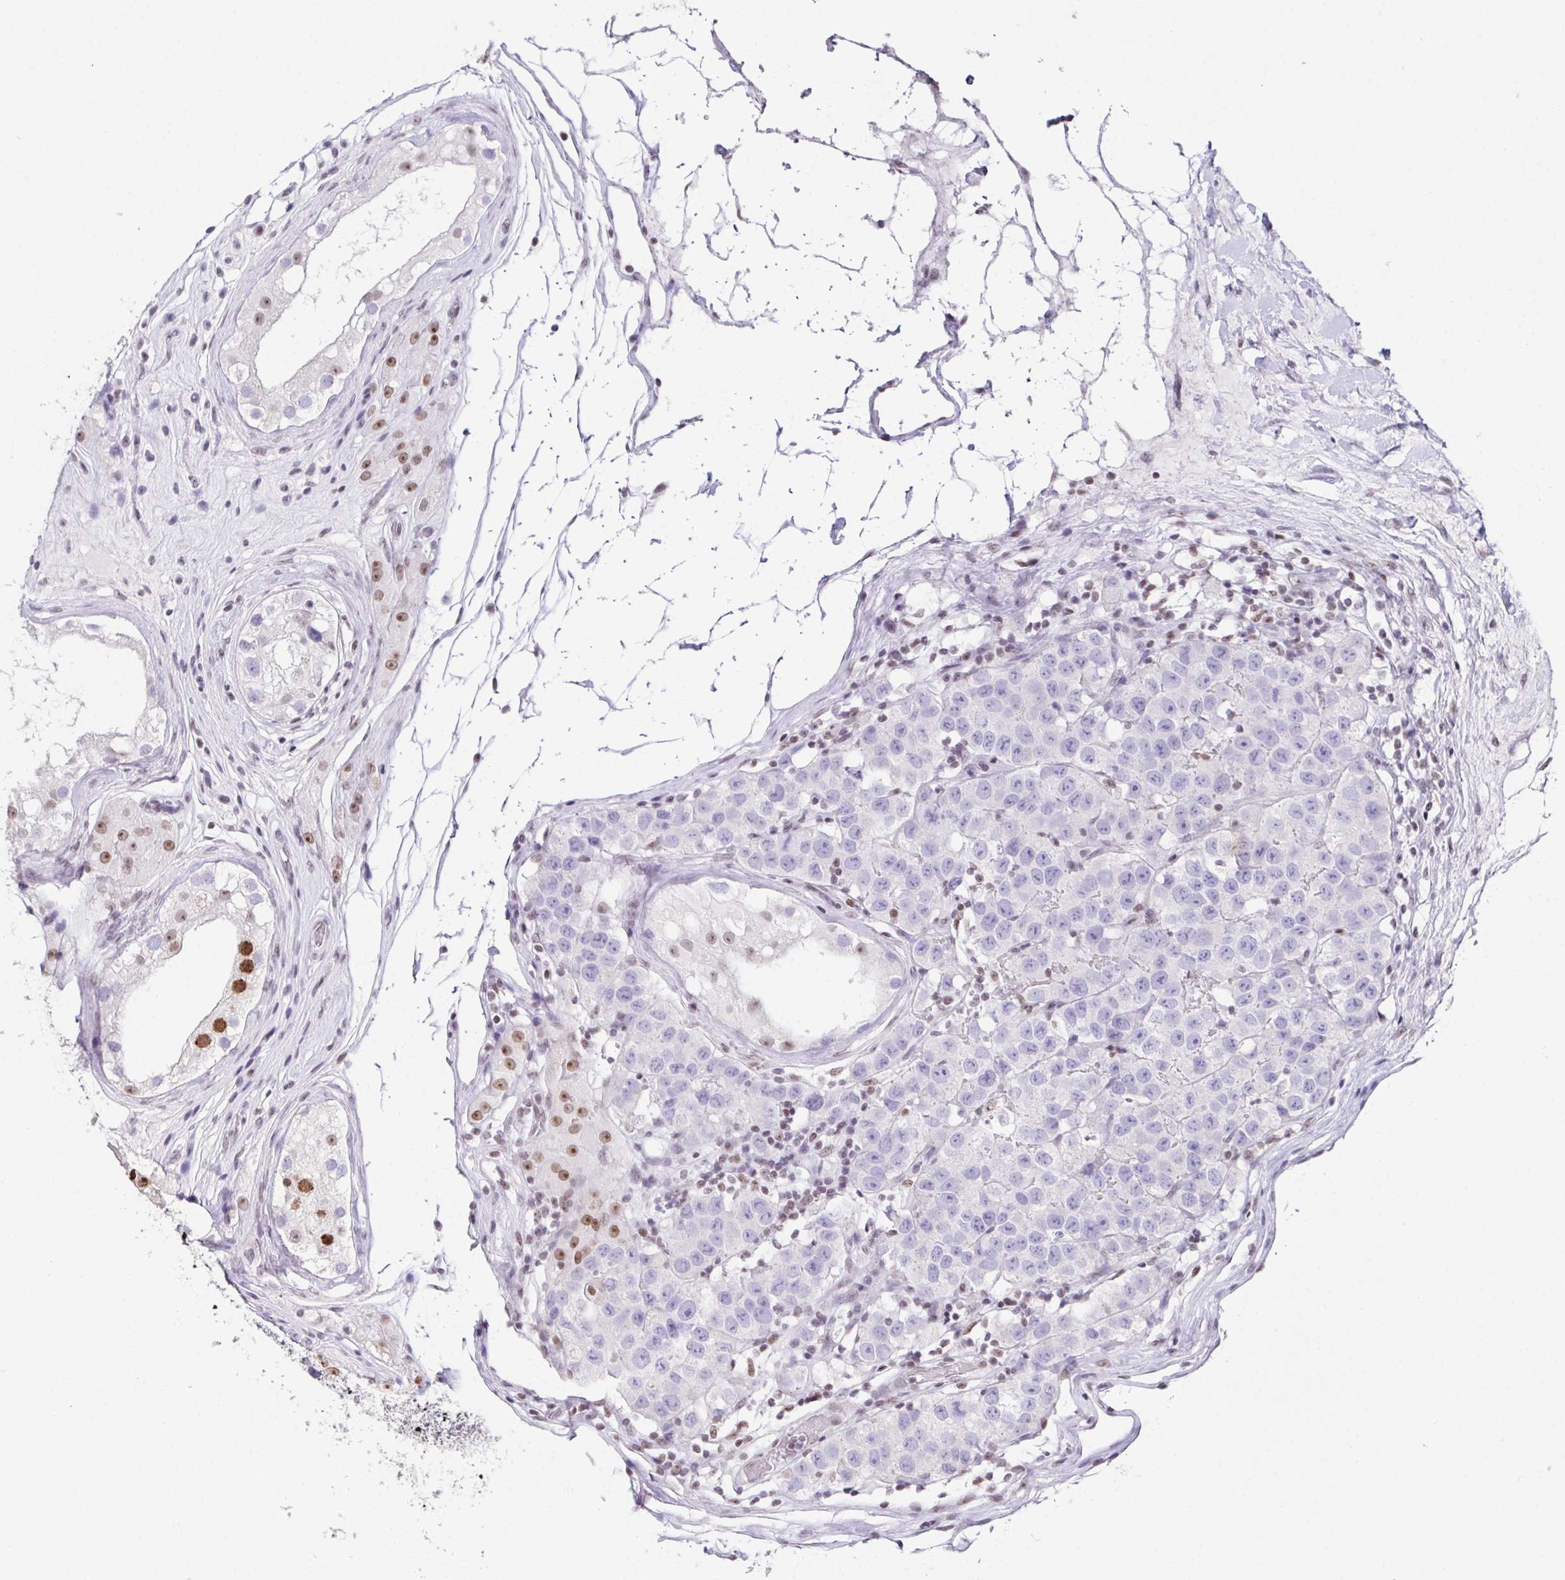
{"staining": {"intensity": "negative", "quantity": "none", "location": "none"}, "tissue": "testis cancer", "cell_type": "Tumor cells", "image_type": "cancer", "snomed": [{"axis": "morphology", "description": "Seminoma, NOS"}, {"axis": "topography", "description": "Testis"}], "caption": "This is an IHC micrograph of testis seminoma. There is no staining in tumor cells.", "gene": "ZNF800", "patient": {"sex": "male", "age": 34}}